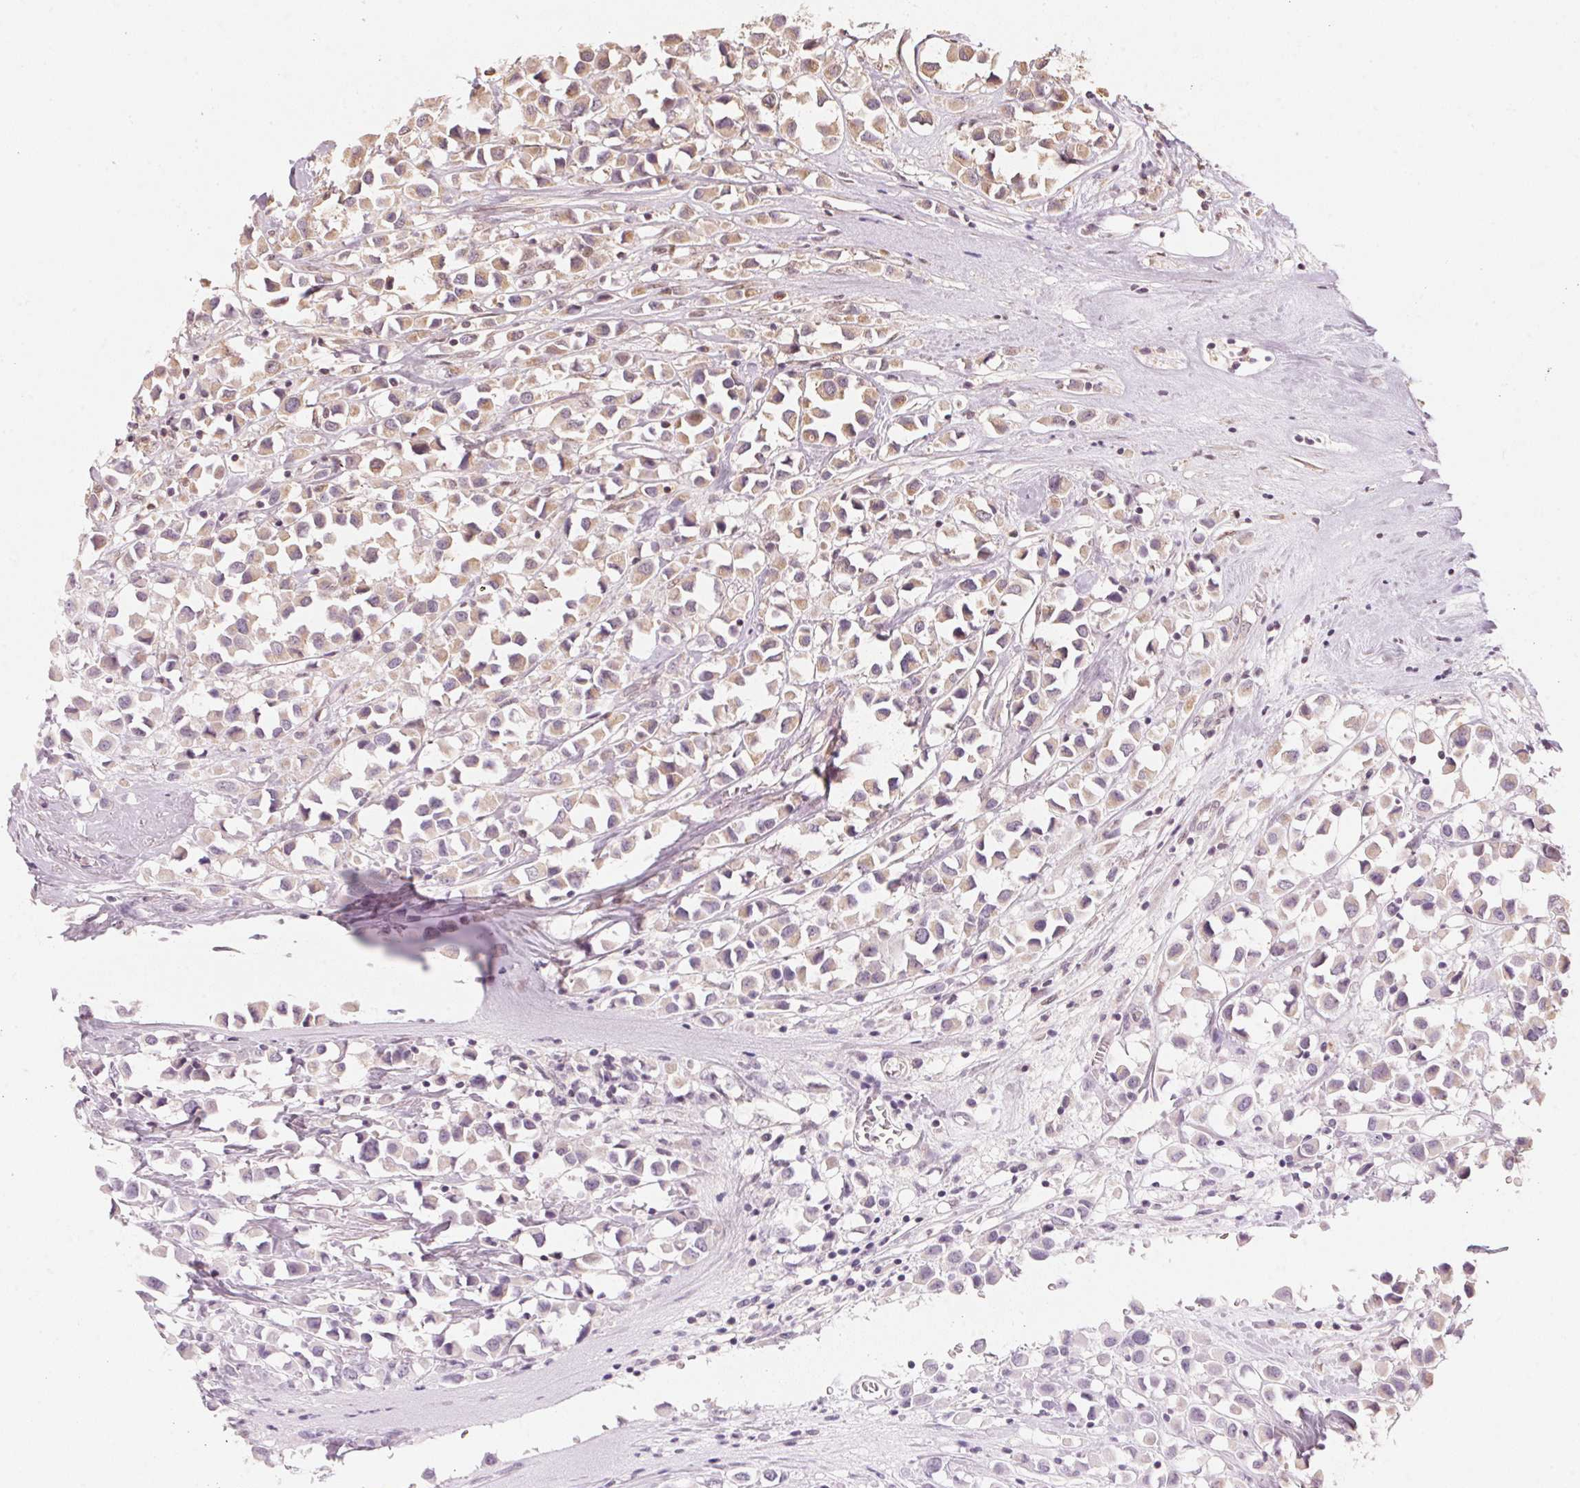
{"staining": {"intensity": "weak", "quantity": ">75%", "location": "cytoplasmic/membranous"}, "tissue": "breast cancer", "cell_type": "Tumor cells", "image_type": "cancer", "snomed": [{"axis": "morphology", "description": "Duct carcinoma"}, {"axis": "topography", "description": "Breast"}], "caption": "Intraductal carcinoma (breast) tissue shows weak cytoplasmic/membranous positivity in approximately >75% of tumor cells", "gene": "C2orf73", "patient": {"sex": "female", "age": 61}}